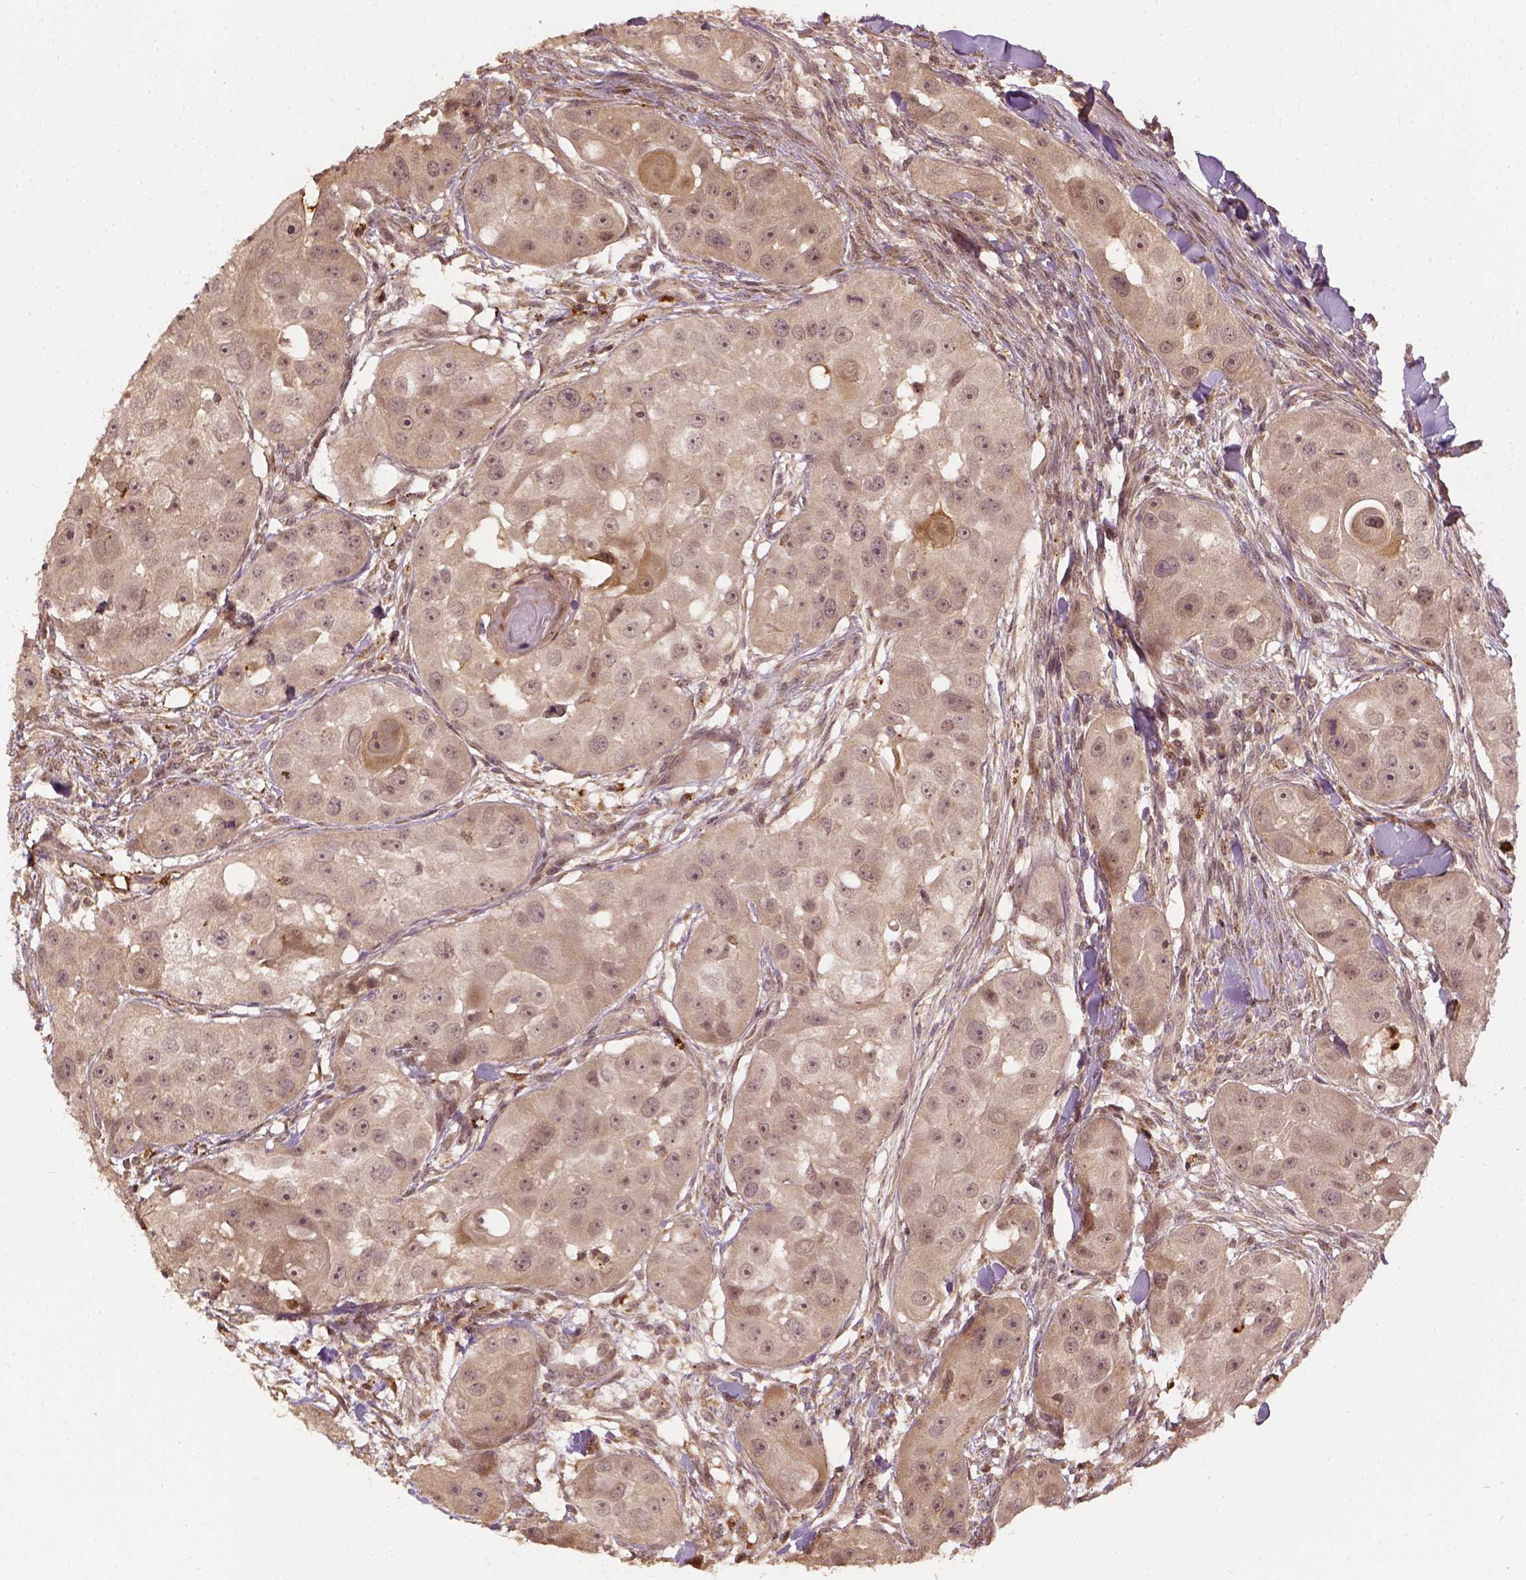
{"staining": {"intensity": "weak", "quantity": ">75%", "location": "cytoplasmic/membranous"}, "tissue": "head and neck cancer", "cell_type": "Tumor cells", "image_type": "cancer", "snomed": [{"axis": "morphology", "description": "Squamous cell carcinoma, NOS"}, {"axis": "topography", "description": "Head-Neck"}], "caption": "Immunohistochemistry (IHC) image of neoplastic tissue: head and neck squamous cell carcinoma stained using IHC exhibits low levels of weak protein expression localized specifically in the cytoplasmic/membranous of tumor cells, appearing as a cytoplasmic/membranous brown color.", "gene": "VEGFA", "patient": {"sex": "male", "age": 51}}